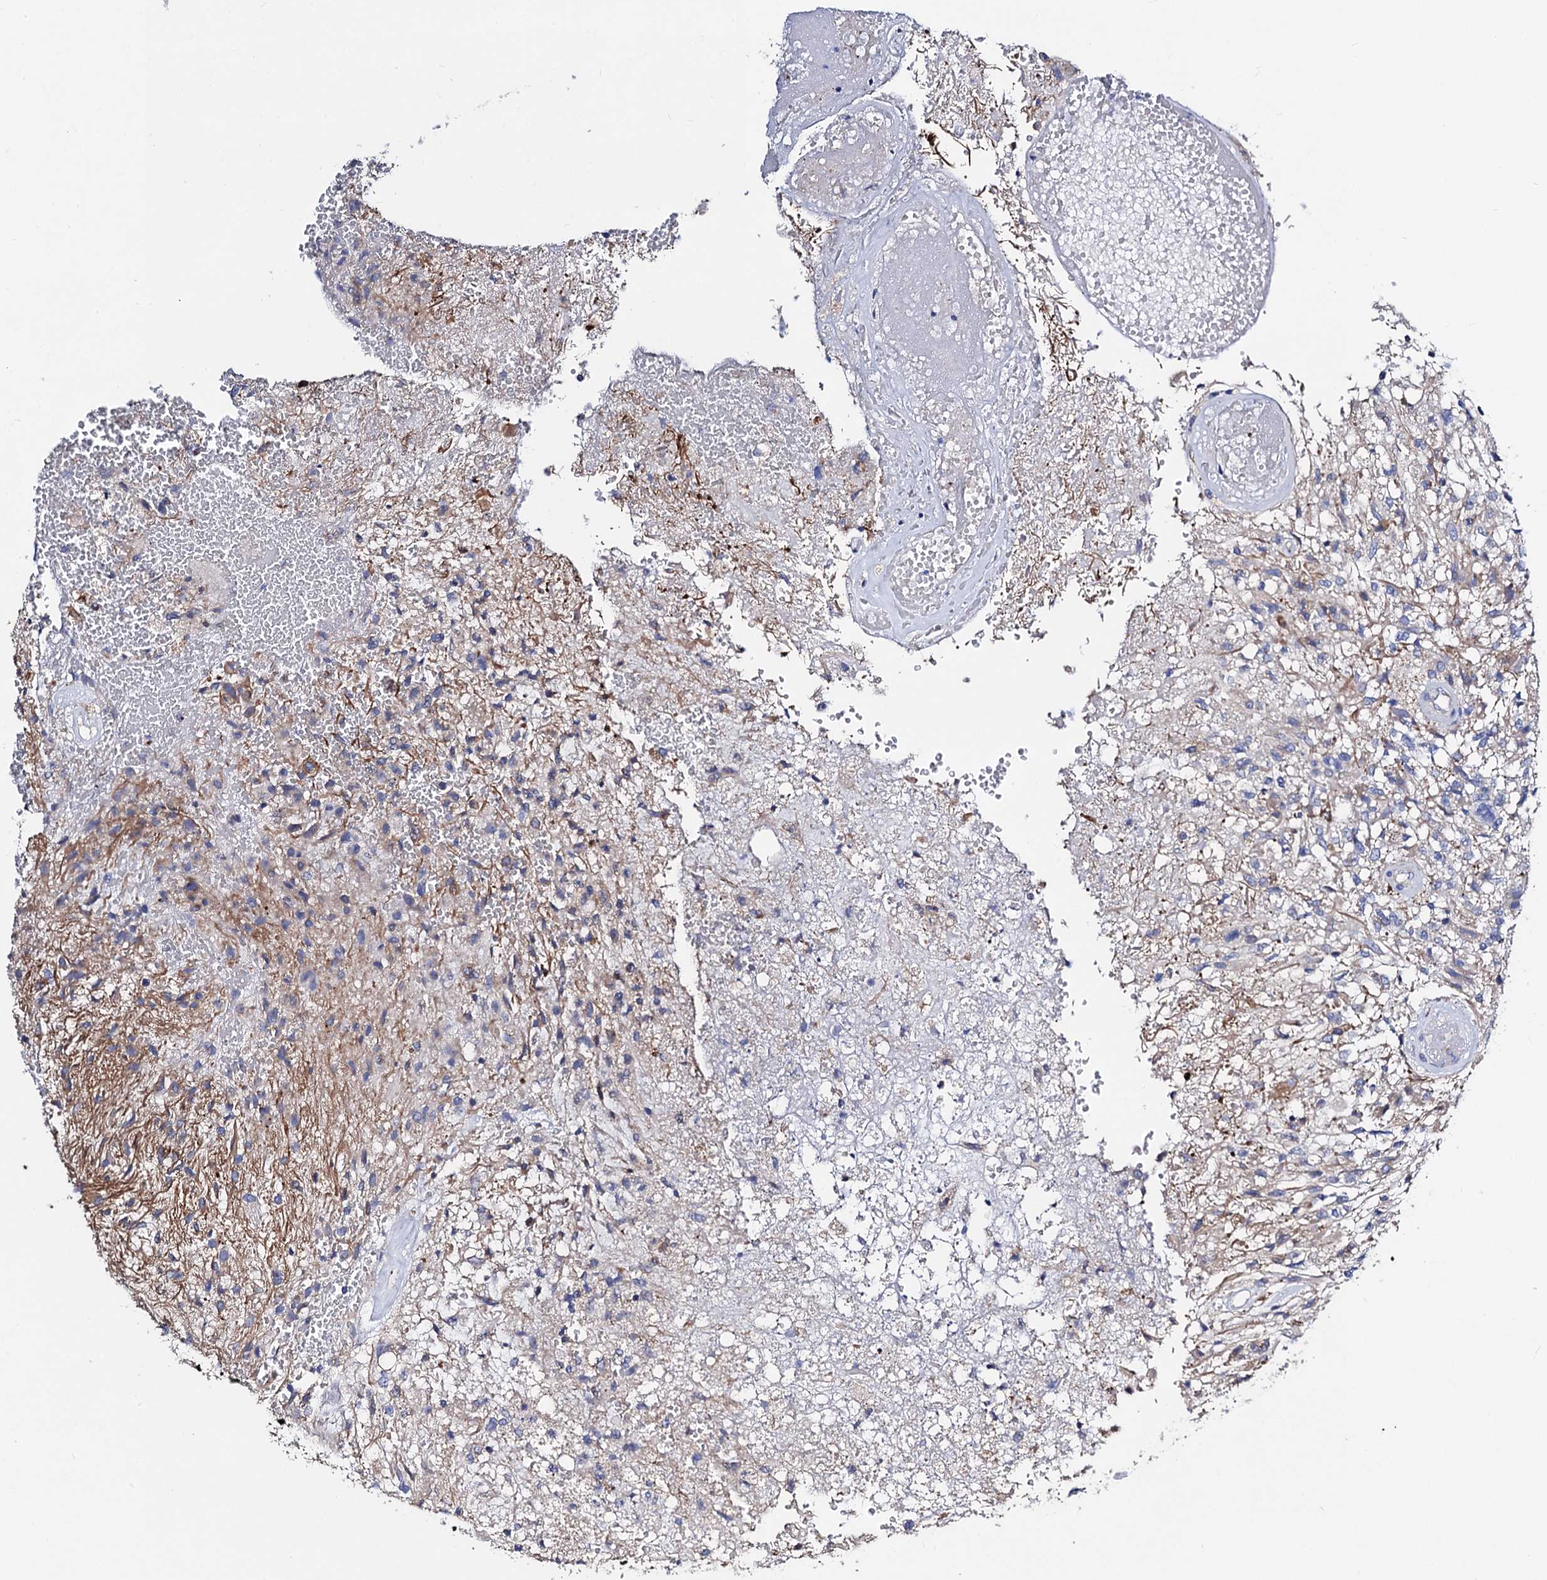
{"staining": {"intensity": "negative", "quantity": "none", "location": "none"}, "tissue": "glioma", "cell_type": "Tumor cells", "image_type": "cancer", "snomed": [{"axis": "morphology", "description": "Glioma, malignant, High grade"}, {"axis": "topography", "description": "Brain"}], "caption": "Photomicrograph shows no protein staining in tumor cells of glioma tissue.", "gene": "FREM3", "patient": {"sex": "male", "age": 56}}